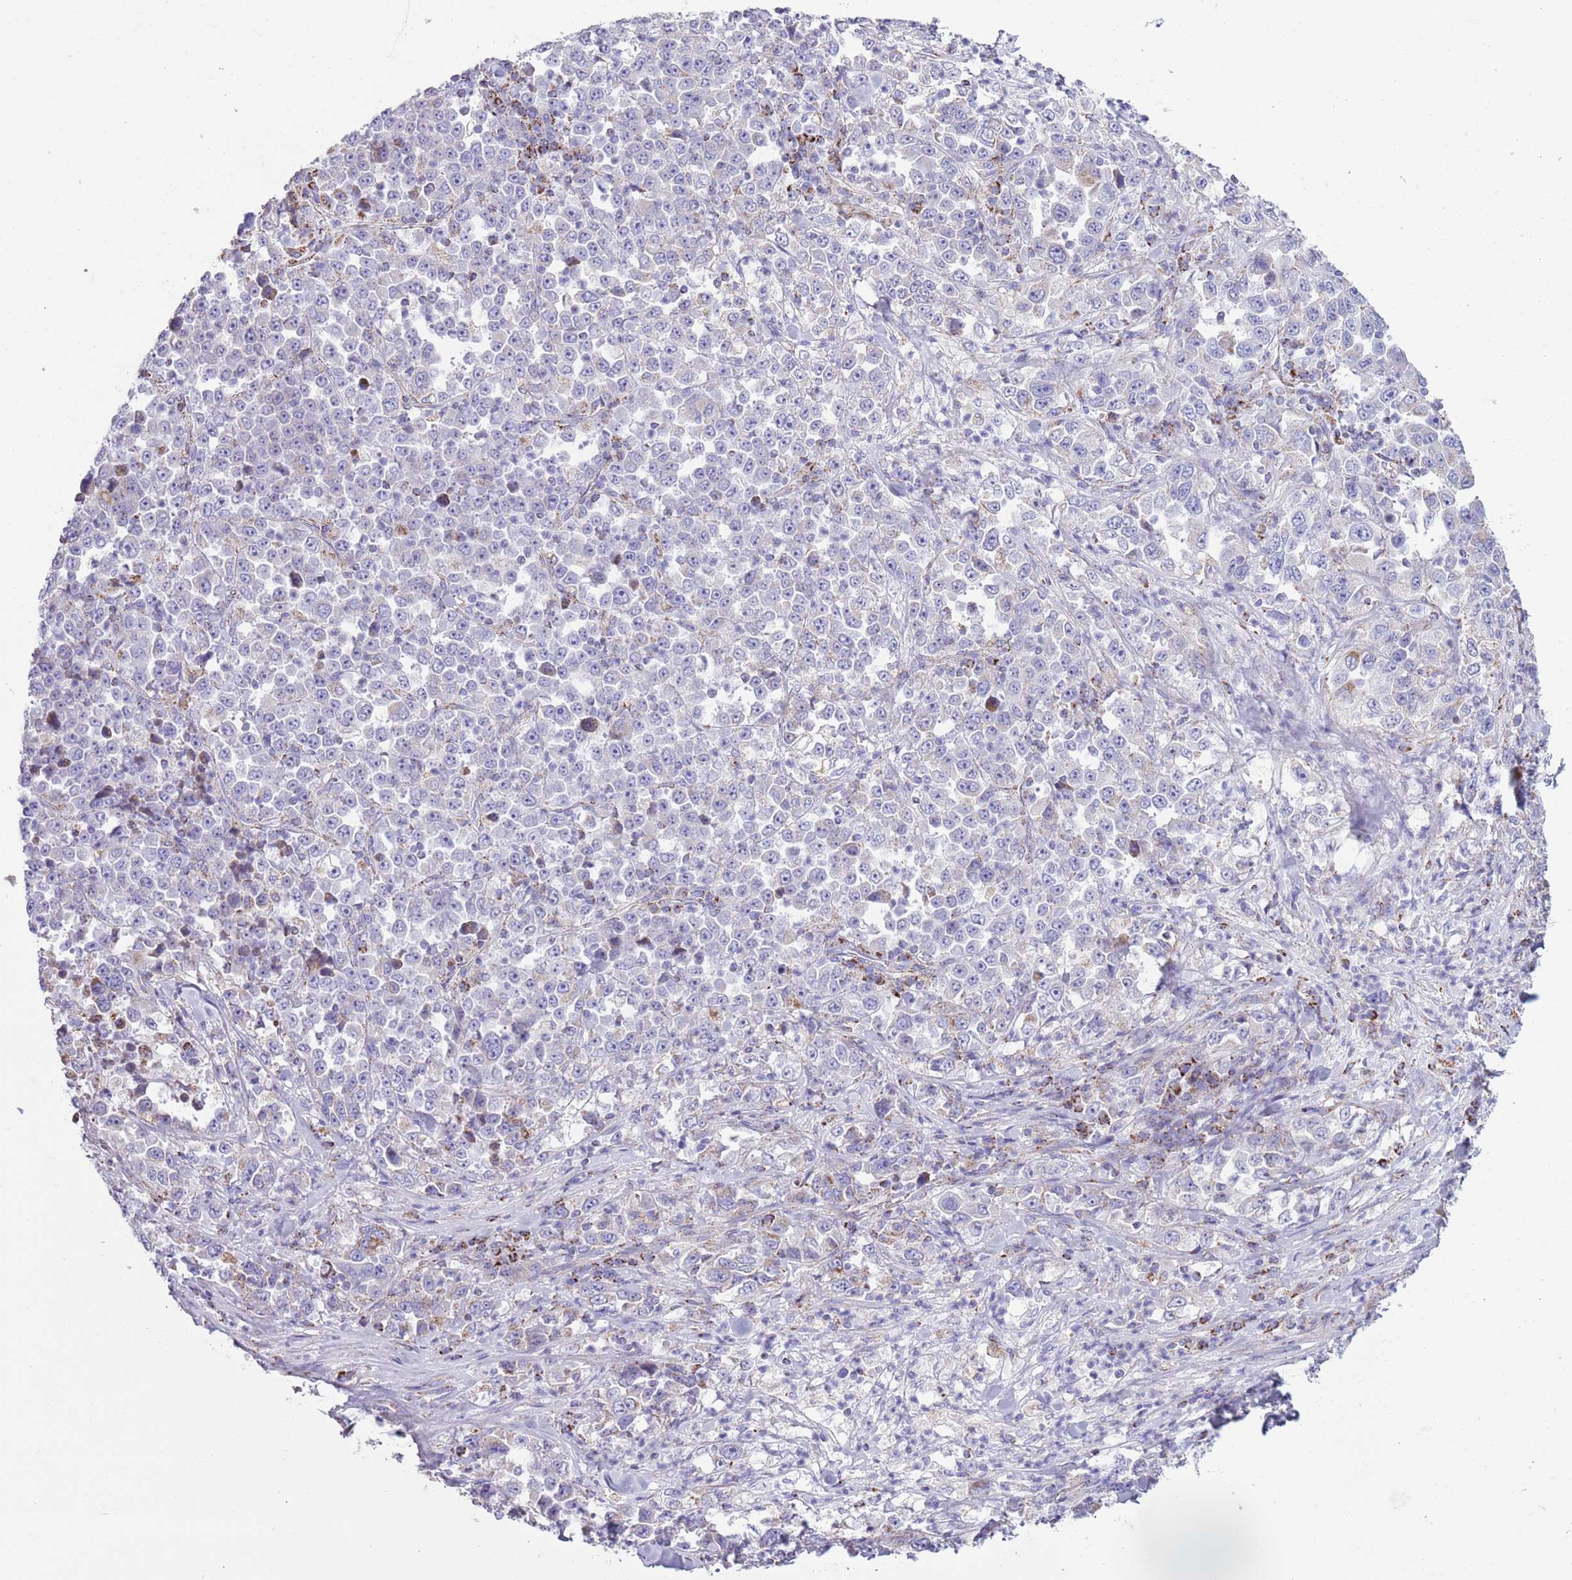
{"staining": {"intensity": "weak", "quantity": "<25%", "location": "cytoplasmic/membranous"}, "tissue": "stomach cancer", "cell_type": "Tumor cells", "image_type": "cancer", "snomed": [{"axis": "morphology", "description": "Normal tissue, NOS"}, {"axis": "morphology", "description": "Adenocarcinoma, NOS"}, {"axis": "topography", "description": "Stomach, upper"}, {"axis": "topography", "description": "Stomach"}], "caption": "Histopathology image shows no significant protein staining in tumor cells of adenocarcinoma (stomach).", "gene": "ATP6V1B1", "patient": {"sex": "male", "age": 59}}